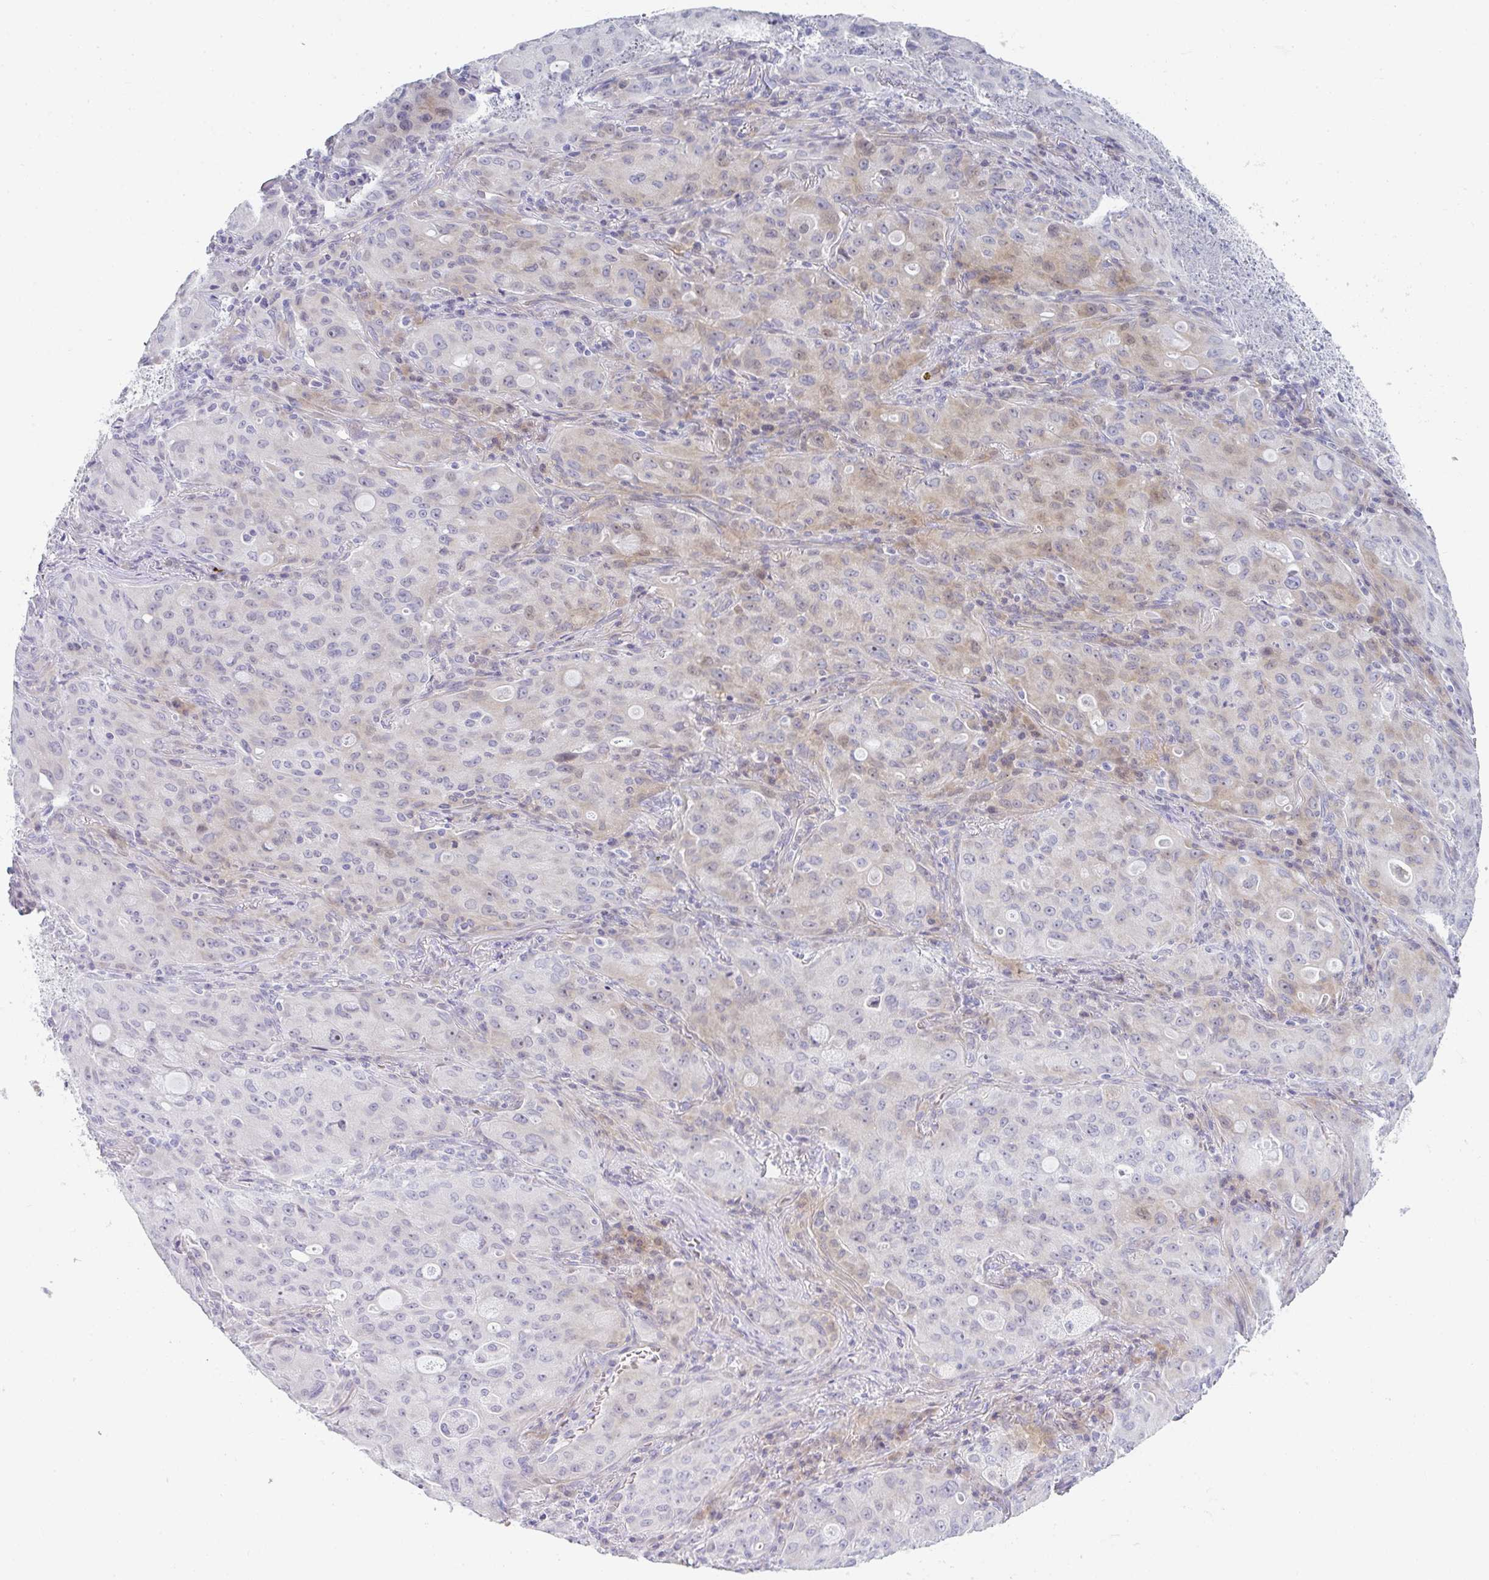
{"staining": {"intensity": "weak", "quantity": "<25%", "location": "cytoplasmic/membranous,nuclear"}, "tissue": "lung cancer", "cell_type": "Tumor cells", "image_type": "cancer", "snomed": [{"axis": "morphology", "description": "Adenocarcinoma, NOS"}, {"axis": "topography", "description": "Lung"}], "caption": "Immunohistochemical staining of human lung cancer displays no significant expression in tumor cells. (DAB (3,3'-diaminobenzidine) immunohistochemistry (IHC) with hematoxylin counter stain).", "gene": "NEU2", "patient": {"sex": "female", "age": 44}}